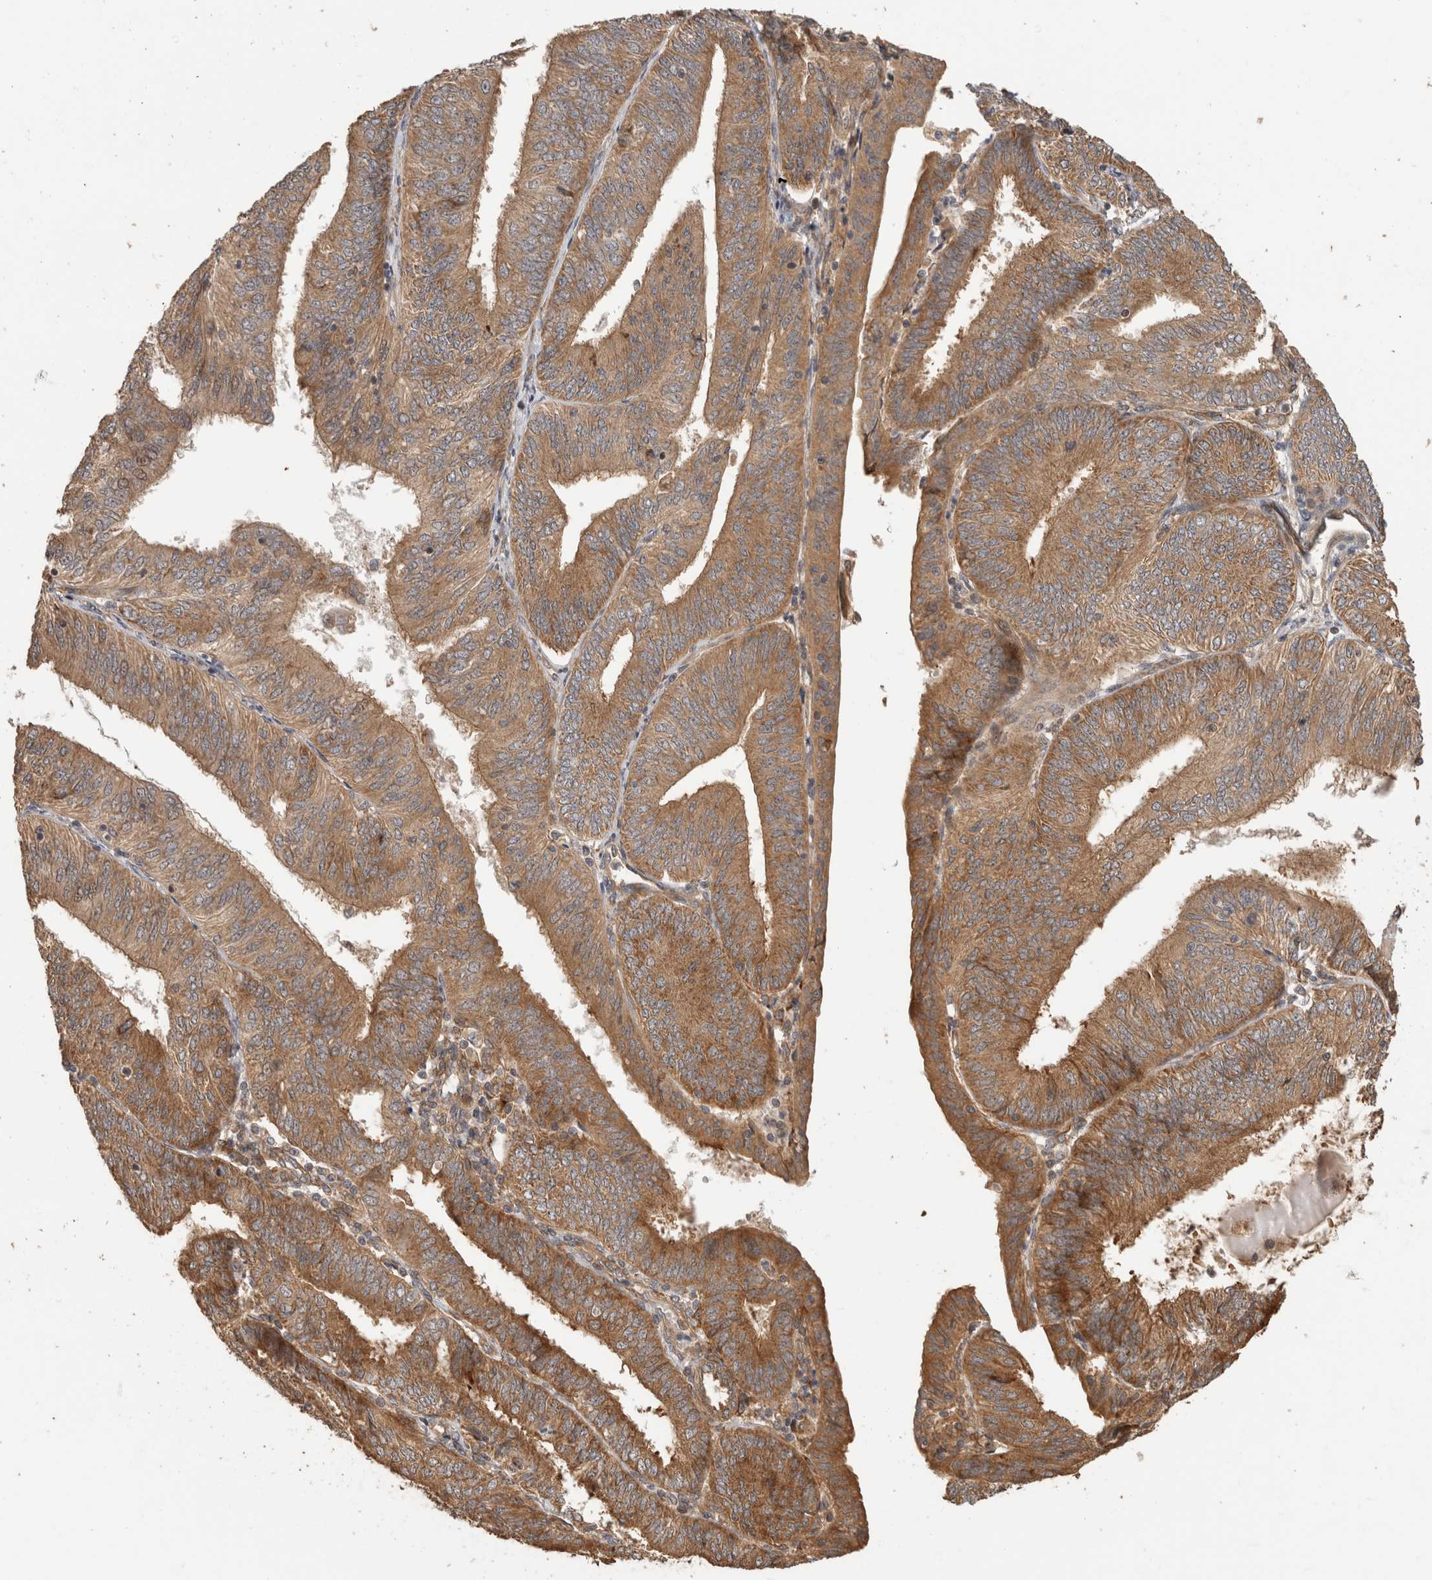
{"staining": {"intensity": "moderate", "quantity": ">75%", "location": "cytoplasmic/membranous"}, "tissue": "endometrial cancer", "cell_type": "Tumor cells", "image_type": "cancer", "snomed": [{"axis": "morphology", "description": "Adenocarcinoma, NOS"}, {"axis": "topography", "description": "Endometrium"}], "caption": "This is a histology image of immunohistochemistry staining of endometrial cancer (adenocarcinoma), which shows moderate staining in the cytoplasmic/membranous of tumor cells.", "gene": "PCDHB15", "patient": {"sex": "female", "age": 58}}